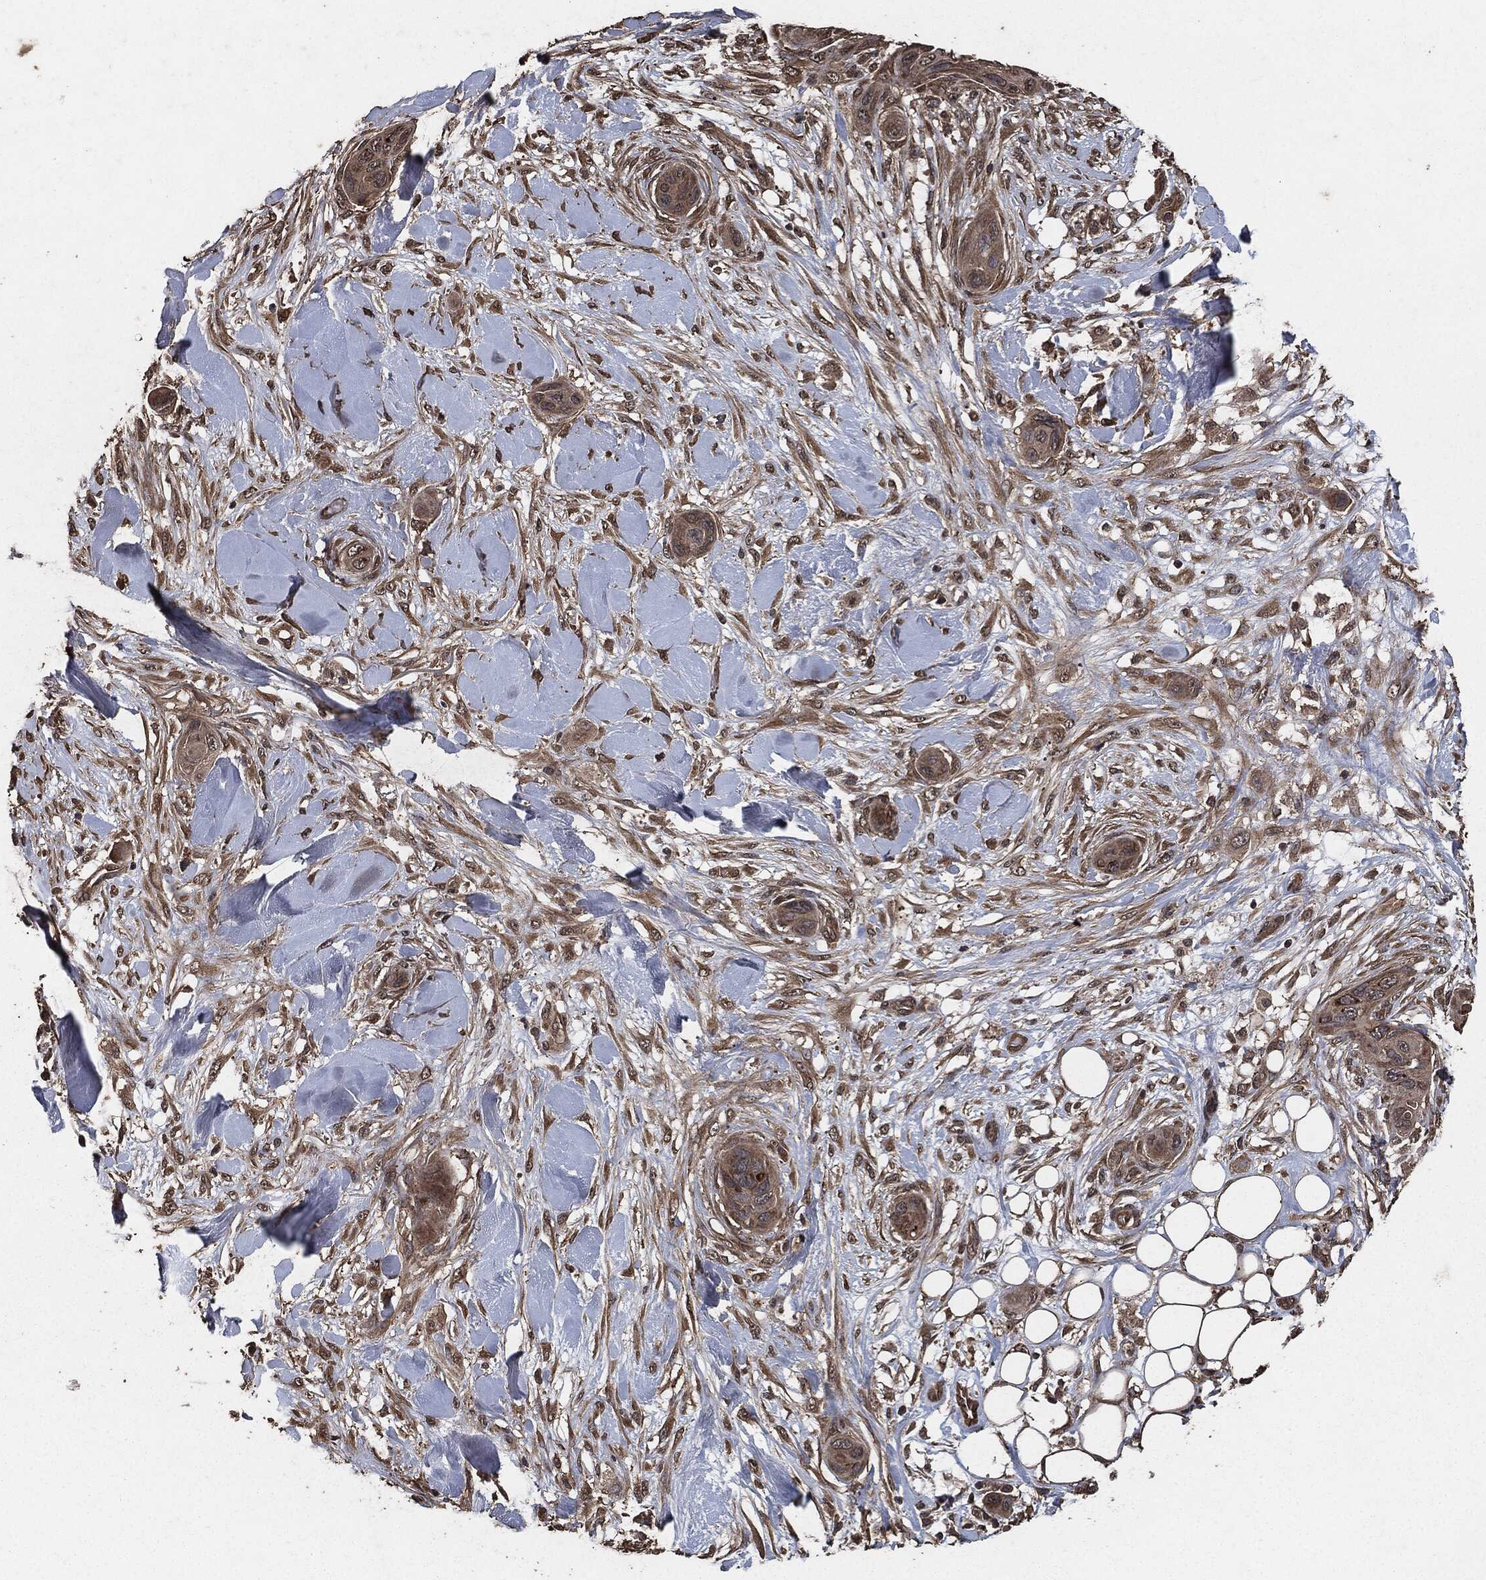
{"staining": {"intensity": "weak", "quantity": ">75%", "location": "cytoplasmic/membranous"}, "tissue": "skin cancer", "cell_type": "Tumor cells", "image_type": "cancer", "snomed": [{"axis": "morphology", "description": "Squamous cell carcinoma, NOS"}, {"axis": "topography", "description": "Skin"}], "caption": "Weak cytoplasmic/membranous expression for a protein is present in approximately >75% of tumor cells of skin cancer (squamous cell carcinoma) using immunohistochemistry (IHC).", "gene": "AKT1S1", "patient": {"sex": "male", "age": 78}}